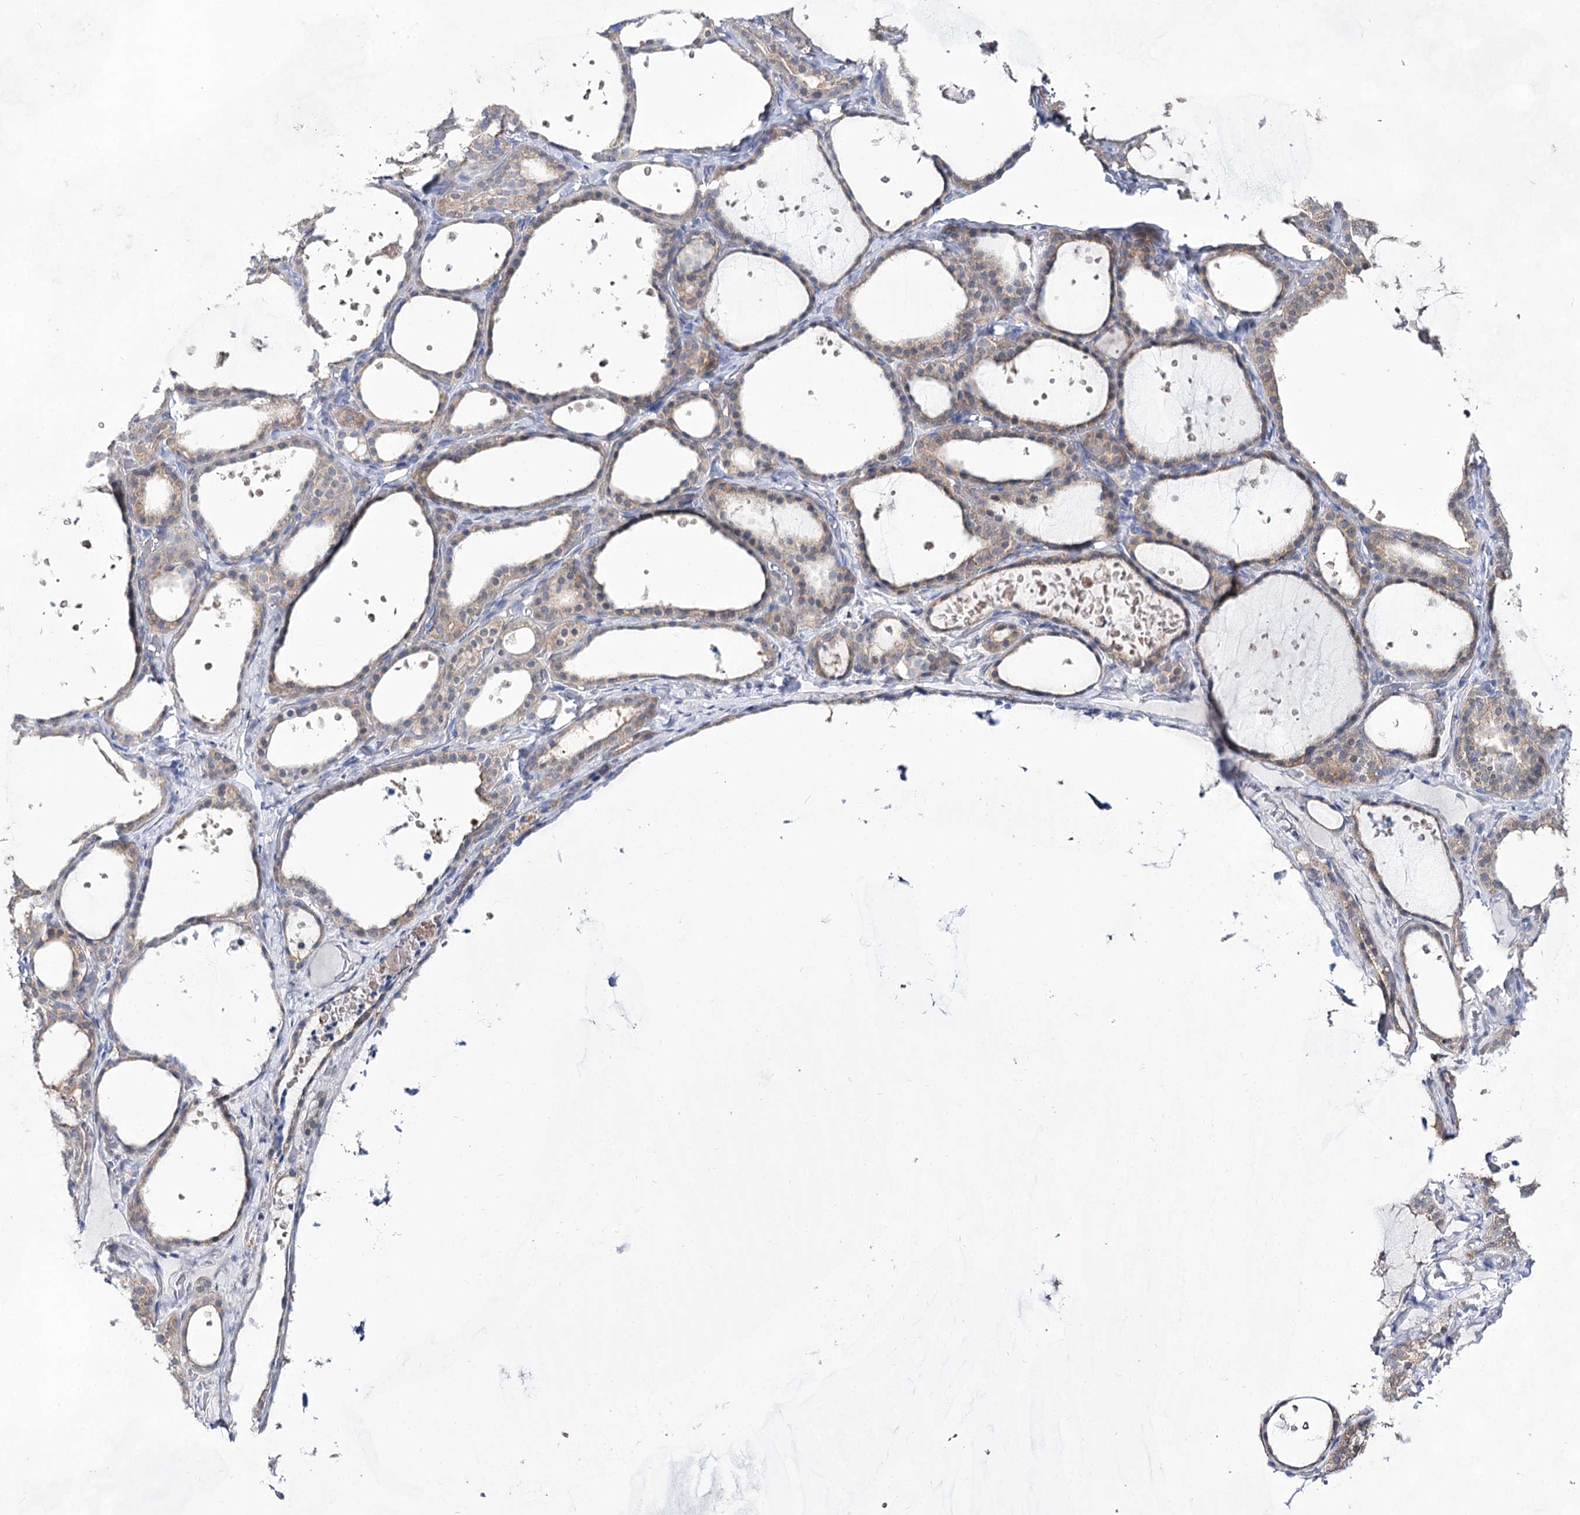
{"staining": {"intensity": "negative", "quantity": "none", "location": "none"}, "tissue": "thyroid gland", "cell_type": "Glandular cells", "image_type": "normal", "snomed": [{"axis": "morphology", "description": "Normal tissue, NOS"}, {"axis": "topography", "description": "Thyroid gland"}], "caption": "An image of human thyroid gland is negative for staining in glandular cells. The staining is performed using DAB (3,3'-diaminobenzidine) brown chromogen with nuclei counter-stained in using hematoxylin.", "gene": "UGDH", "patient": {"sex": "female", "age": 44}}